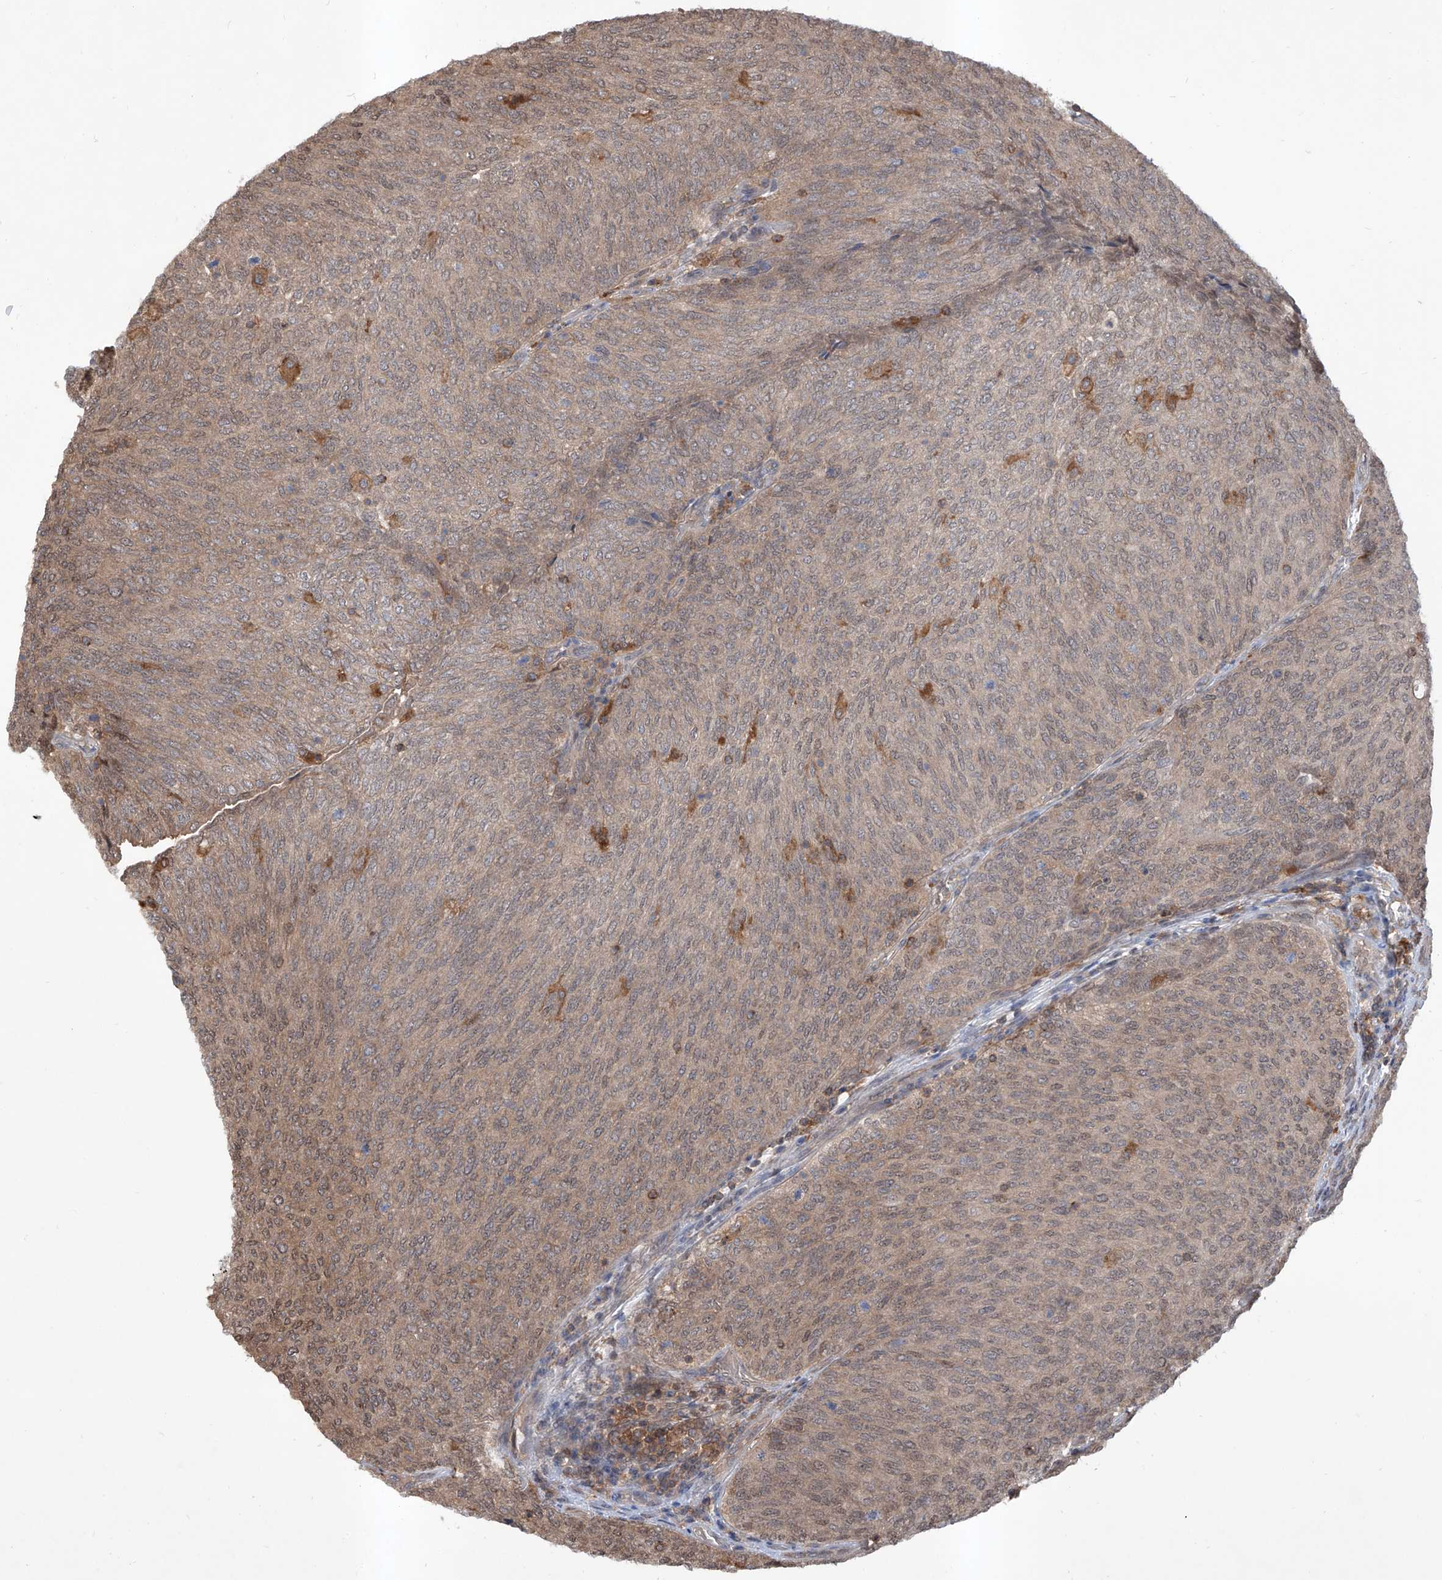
{"staining": {"intensity": "weak", "quantity": "25%-75%", "location": "cytoplasmic/membranous,nuclear"}, "tissue": "urothelial cancer", "cell_type": "Tumor cells", "image_type": "cancer", "snomed": [{"axis": "morphology", "description": "Urothelial carcinoma, Low grade"}, {"axis": "topography", "description": "Urinary bladder"}], "caption": "Immunohistochemistry (IHC) staining of urothelial cancer, which demonstrates low levels of weak cytoplasmic/membranous and nuclear expression in approximately 25%-75% of tumor cells indicating weak cytoplasmic/membranous and nuclear protein expression. The staining was performed using DAB (brown) for protein detection and nuclei were counterstained in hematoxylin (blue).", "gene": "HOXC8", "patient": {"sex": "female", "age": 79}}